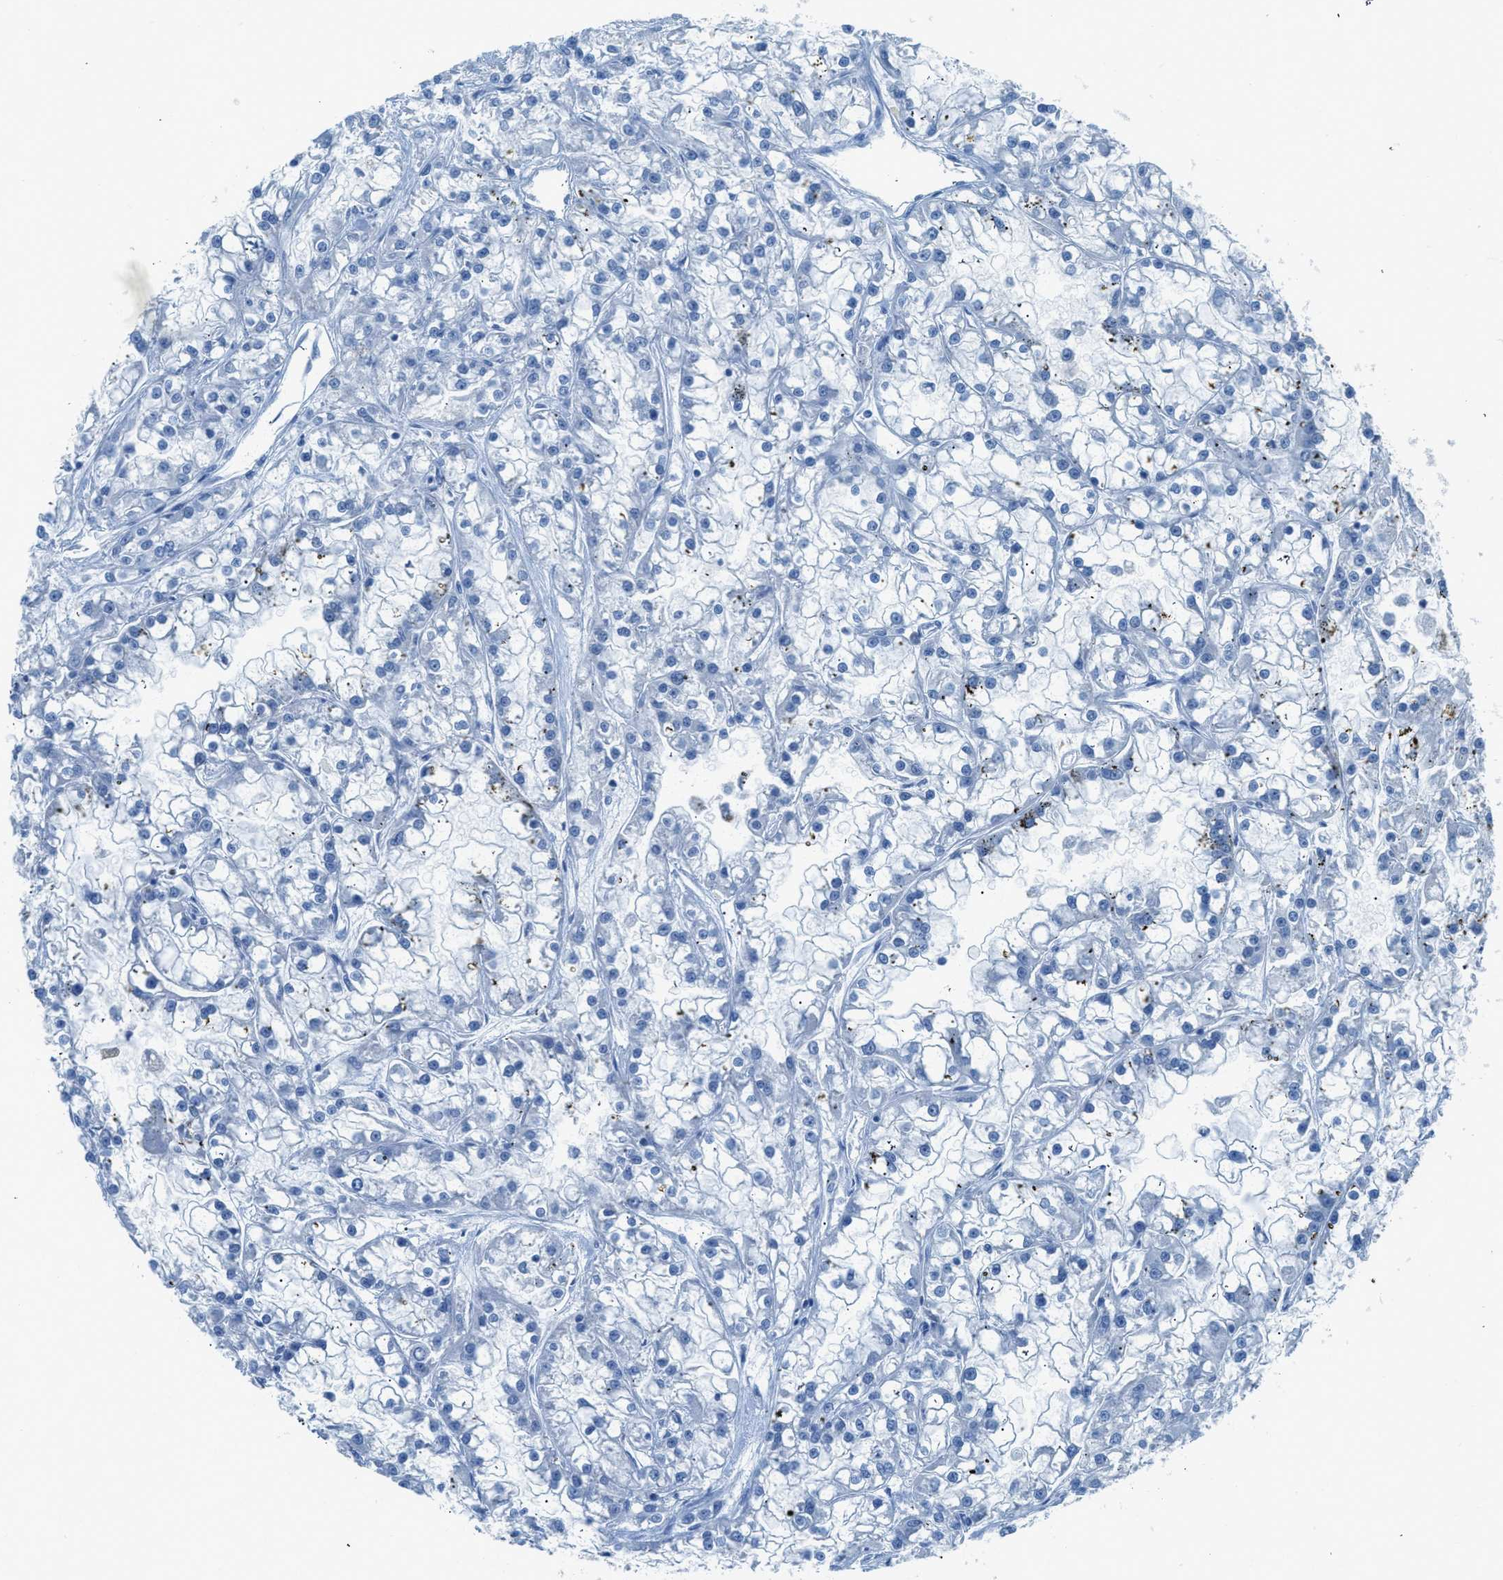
{"staining": {"intensity": "negative", "quantity": "none", "location": "none"}, "tissue": "renal cancer", "cell_type": "Tumor cells", "image_type": "cancer", "snomed": [{"axis": "morphology", "description": "Adenocarcinoma, NOS"}, {"axis": "topography", "description": "Kidney"}], "caption": "Tumor cells are negative for brown protein staining in adenocarcinoma (renal).", "gene": "ACAN", "patient": {"sex": "female", "age": 52}}